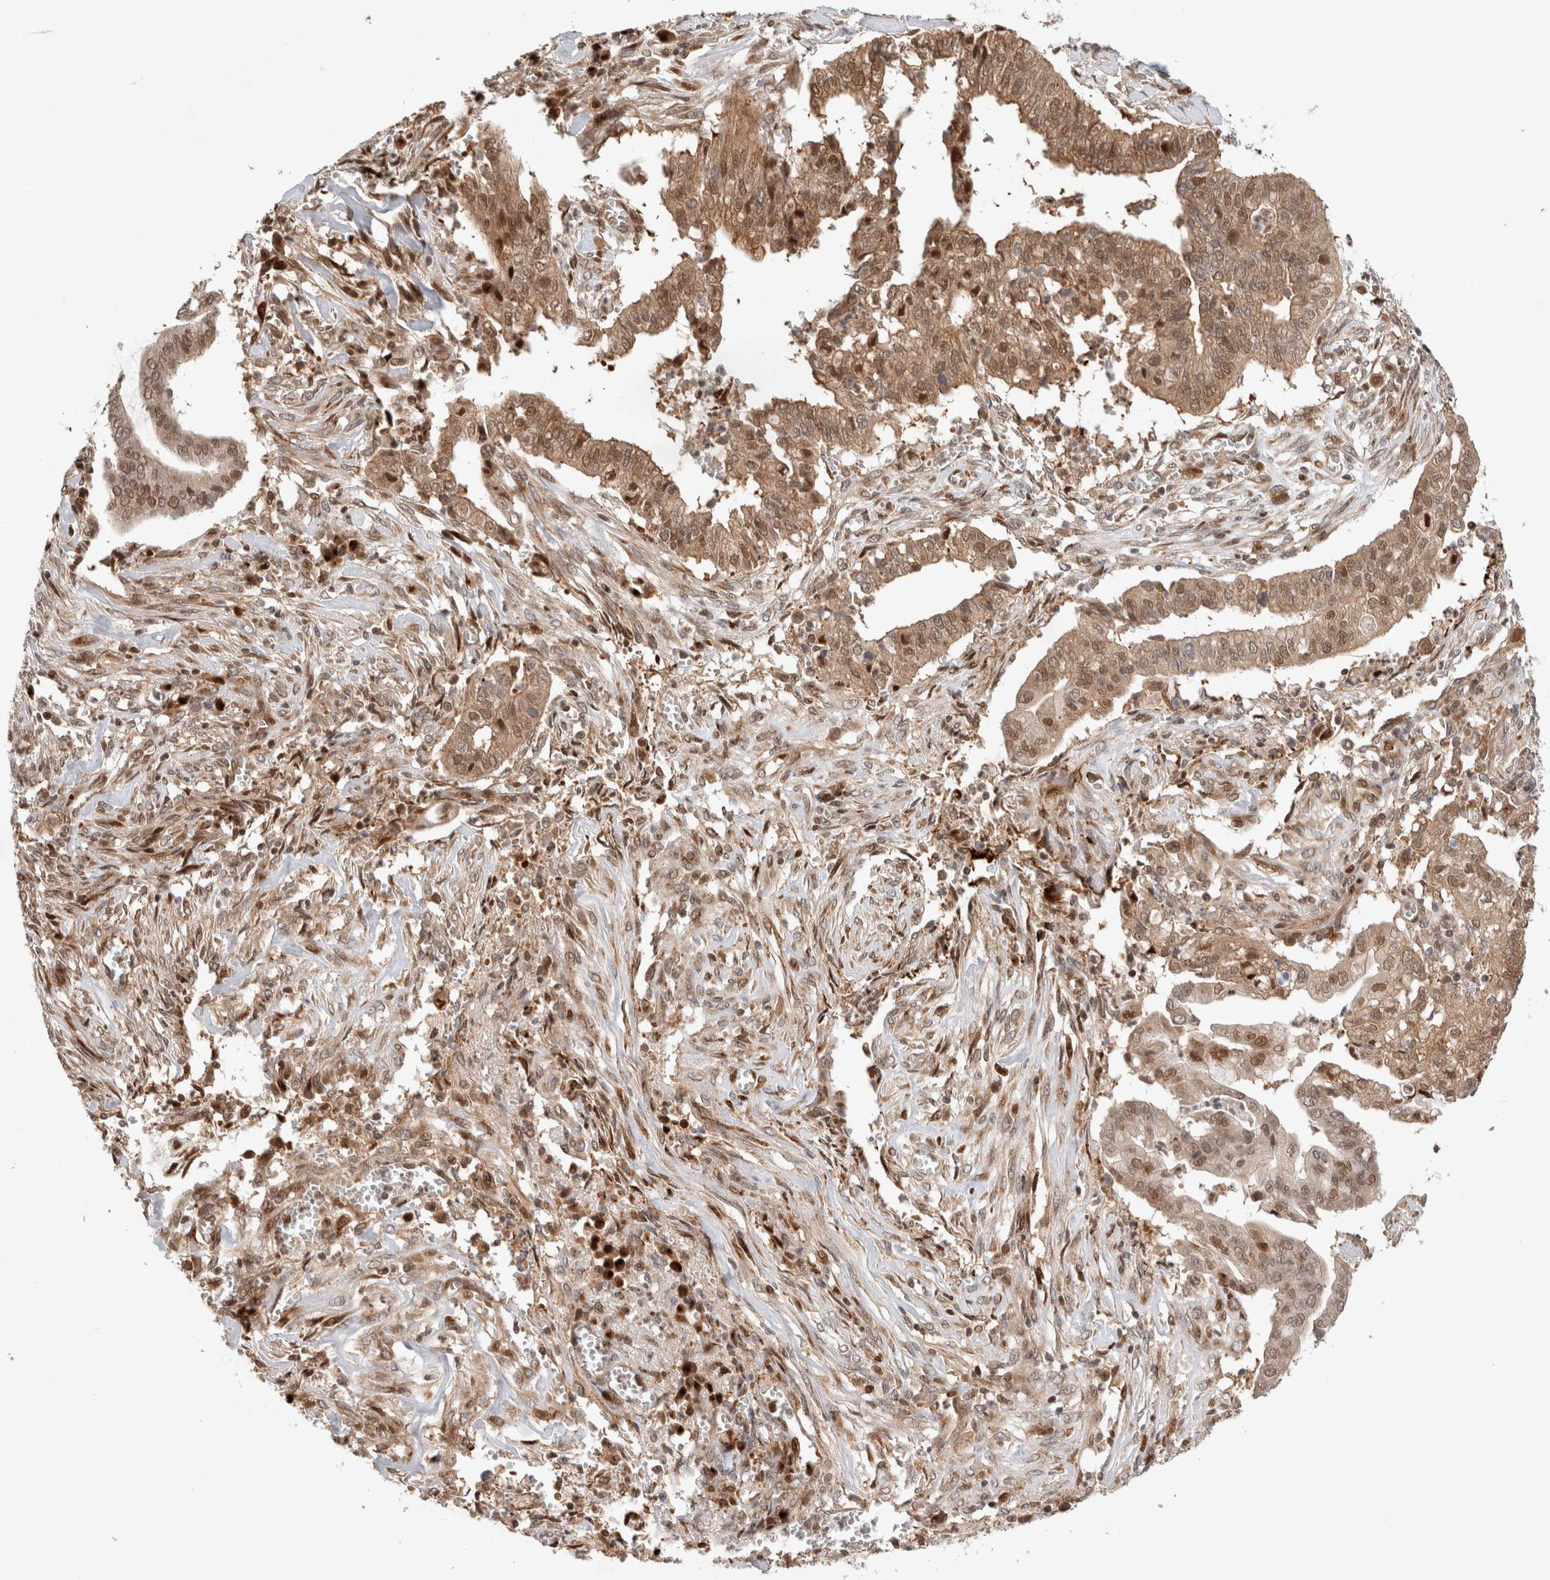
{"staining": {"intensity": "moderate", "quantity": ">75%", "location": "cytoplasmic/membranous,nuclear"}, "tissue": "cervical cancer", "cell_type": "Tumor cells", "image_type": "cancer", "snomed": [{"axis": "morphology", "description": "Adenocarcinoma, NOS"}, {"axis": "topography", "description": "Cervix"}], "caption": "This micrograph shows immunohistochemistry (IHC) staining of human cervical cancer, with medium moderate cytoplasmic/membranous and nuclear positivity in approximately >75% of tumor cells.", "gene": "OTUD6B", "patient": {"sex": "female", "age": 44}}